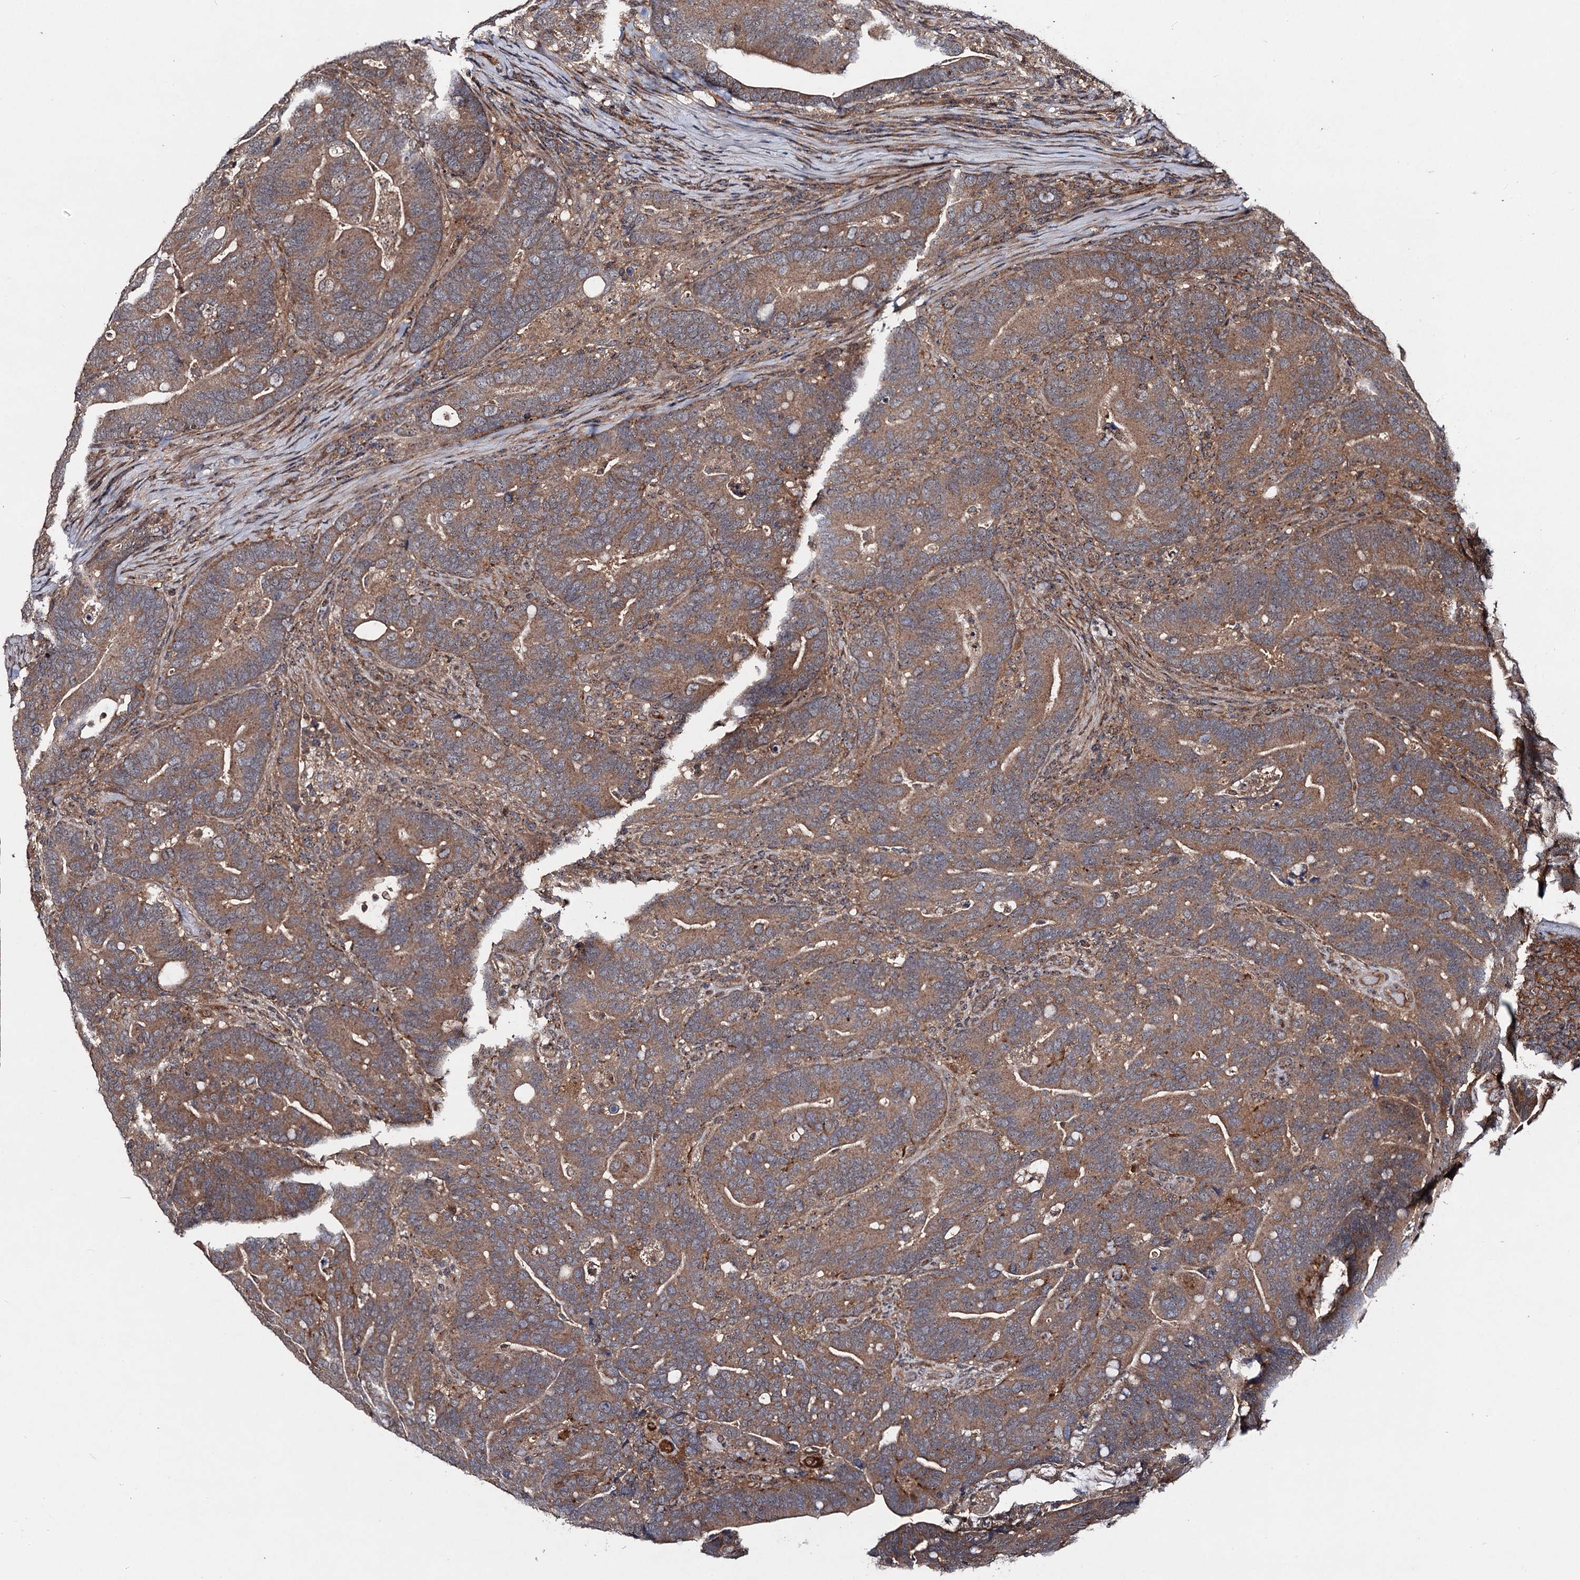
{"staining": {"intensity": "moderate", "quantity": ">75%", "location": "cytoplasmic/membranous"}, "tissue": "colorectal cancer", "cell_type": "Tumor cells", "image_type": "cancer", "snomed": [{"axis": "morphology", "description": "Adenocarcinoma, NOS"}, {"axis": "topography", "description": "Colon"}], "caption": "The histopathology image exhibits staining of colorectal cancer (adenocarcinoma), revealing moderate cytoplasmic/membranous protein staining (brown color) within tumor cells. Using DAB (3,3'-diaminobenzidine) (brown) and hematoxylin (blue) stains, captured at high magnification using brightfield microscopy.", "gene": "KXD1", "patient": {"sex": "female", "age": 66}}